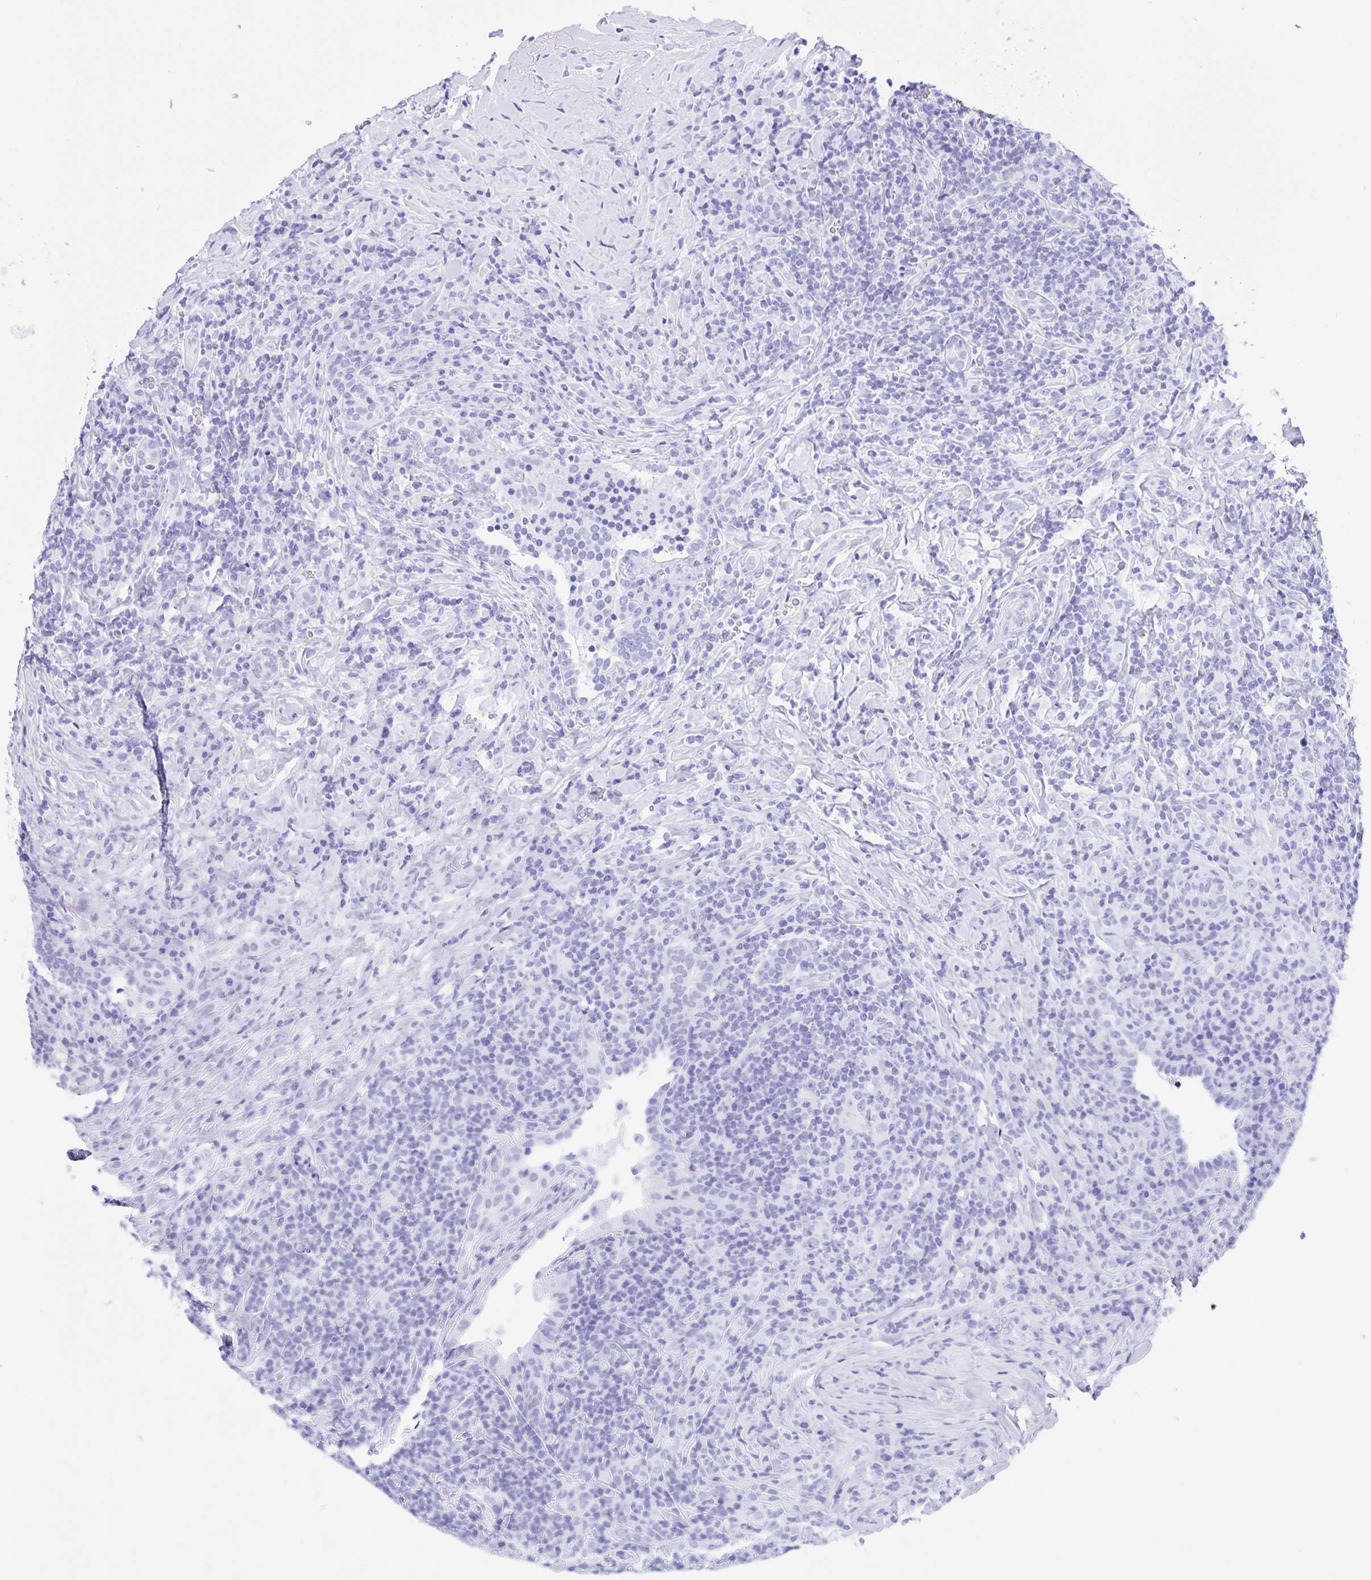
{"staining": {"intensity": "negative", "quantity": "none", "location": "none"}, "tissue": "lymphoma", "cell_type": "Tumor cells", "image_type": "cancer", "snomed": [{"axis": "morphology", "description": "Hodgkin's disease, NOS"}, {"axis": "topography", "description": "Lung"}], "caption": "Tumor cells are negative for protein expression in human lymphoma.", "gene": "TLN2", "patient": {"sex": "male", "age": 17}}